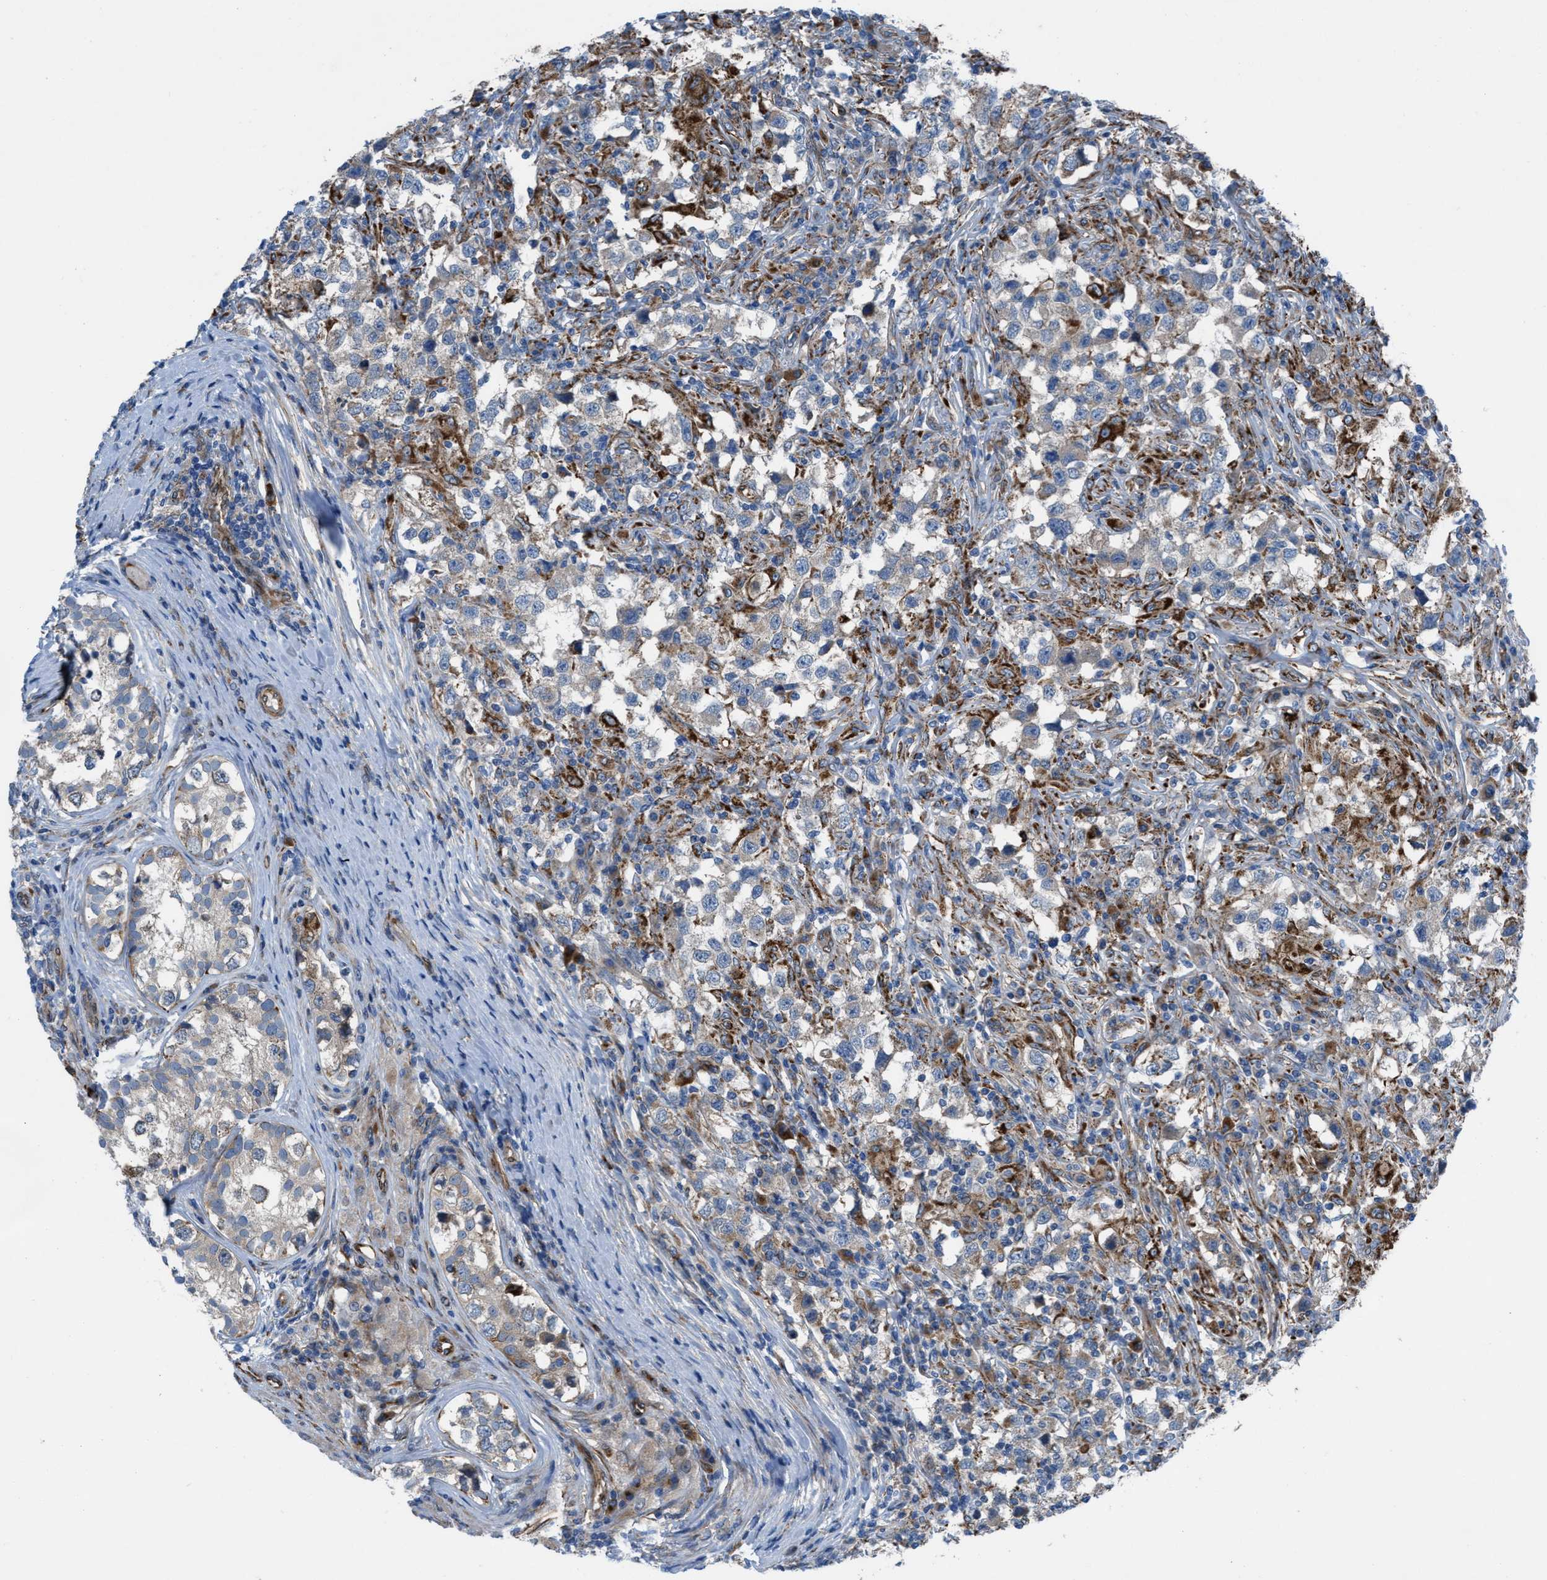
{"staining": {"intensity": "weak", "quantity": "<25%", "location": "cytoplasmic/membranous"}, "tissue": "testis cancer", "cell_type": "Tumor cells", "image_type": "cancer", "snomed": [{"axis": "morphology", "description": "Seminoma, NOS"}, {"axis": "topography", "description": "Testis"}], "caption": "This is an immunohistochemistry histopathology image of testis seminoma. There is no staining in tumor cells.", "gene": "SLC6A9", "patient": {"sex": "male", "age": 33}}